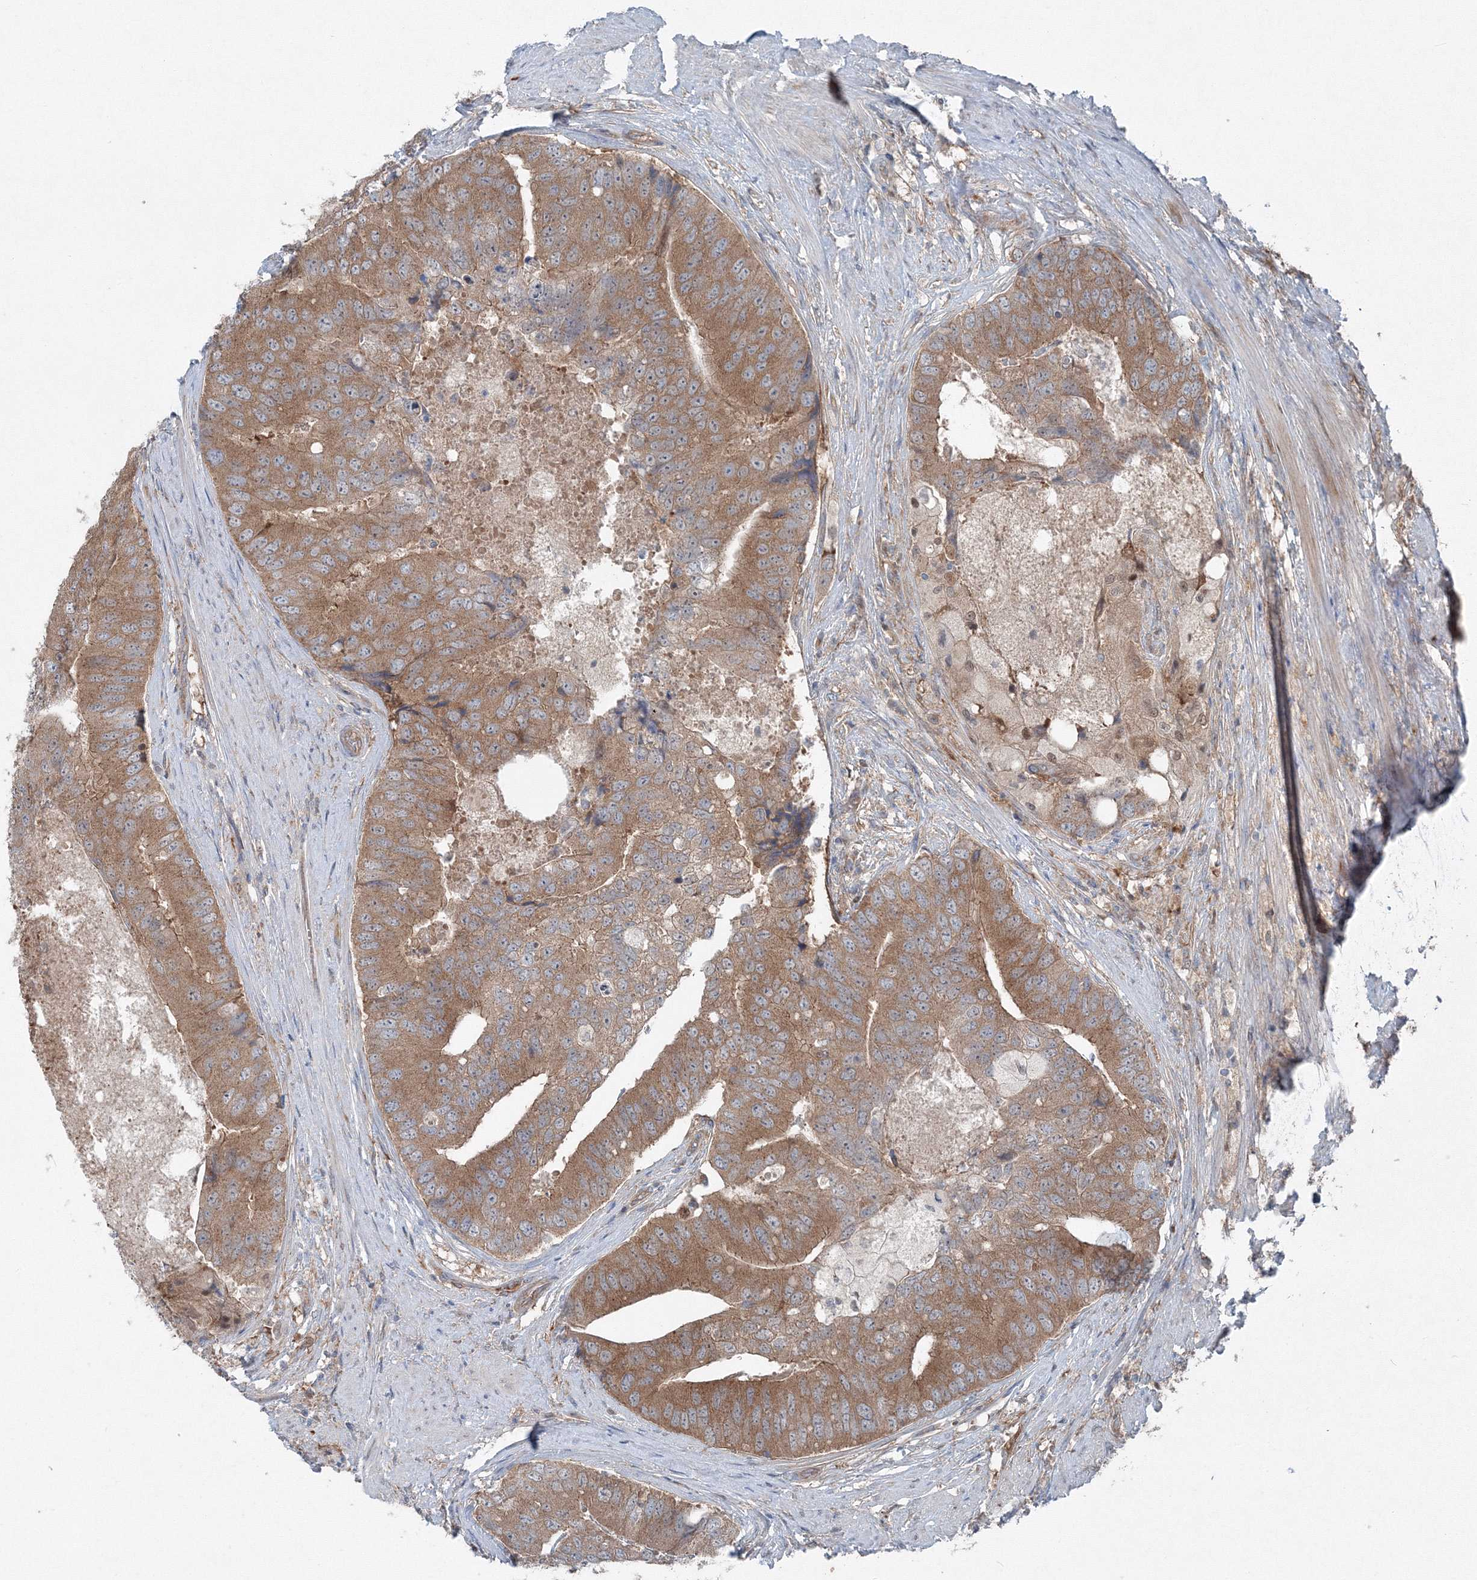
{"staining": {"intensity": "moderate", "quantity": ">75%", "location": "cytoplasmic/membranous"}, "tissue": "prostate cancer", "cell_type": "Tumor cells", "image_type": "cancer", "snomed": [{"axis": "morphology", "description": "Adenocarcinoma, High grade"}, {"axis": "topography", "description": "Prostate"}], "caption": "A micrograph showing moderate cytoplasmic/membranous expression in approximately >75% of tumor cells in prostate high-grade adenocarcinoma, as visualized by brown immunohistochemical staining.", "gene": "TPRKB", "patient": {"sex": "male", "age": 70}}